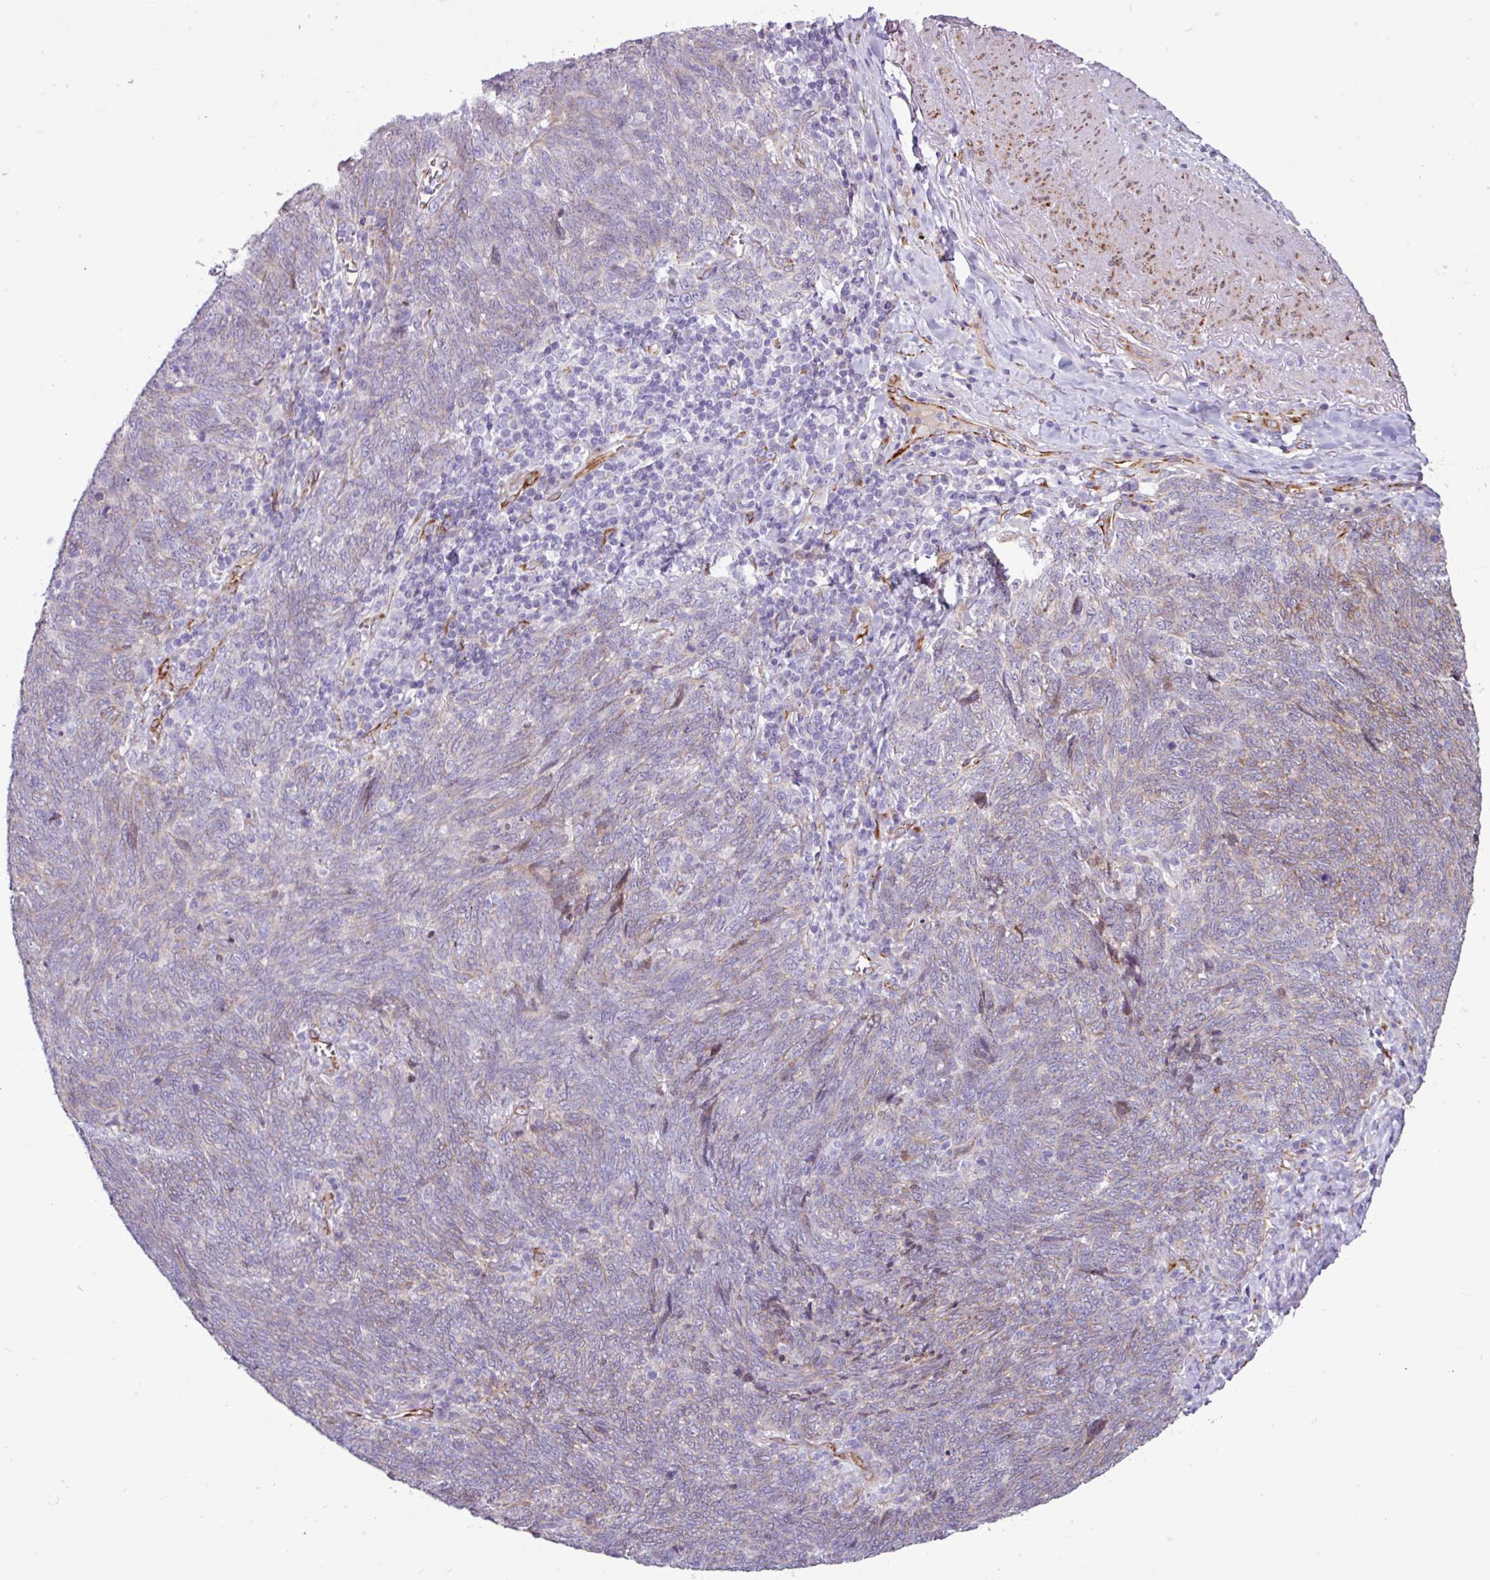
{"staining": {"intensity": "weak", "quantity": "<25%", "location": "cytoplasmic/membranous"}, "tissue": "lung cancer", "cell_type": "Tumor cells", "image_type": "cancer", "snomed": [{"axis": "morphology", "description": "Squamous cell carcinoma, NOS"}, {"axis": "topography", "description": "Lung"}], "caption": "Image shows no significant protein staining in tumor cells of lung squamous cell carcinoma.", "gene": "PPP1R35", "patient": {"sex": "female", "age": 72}}